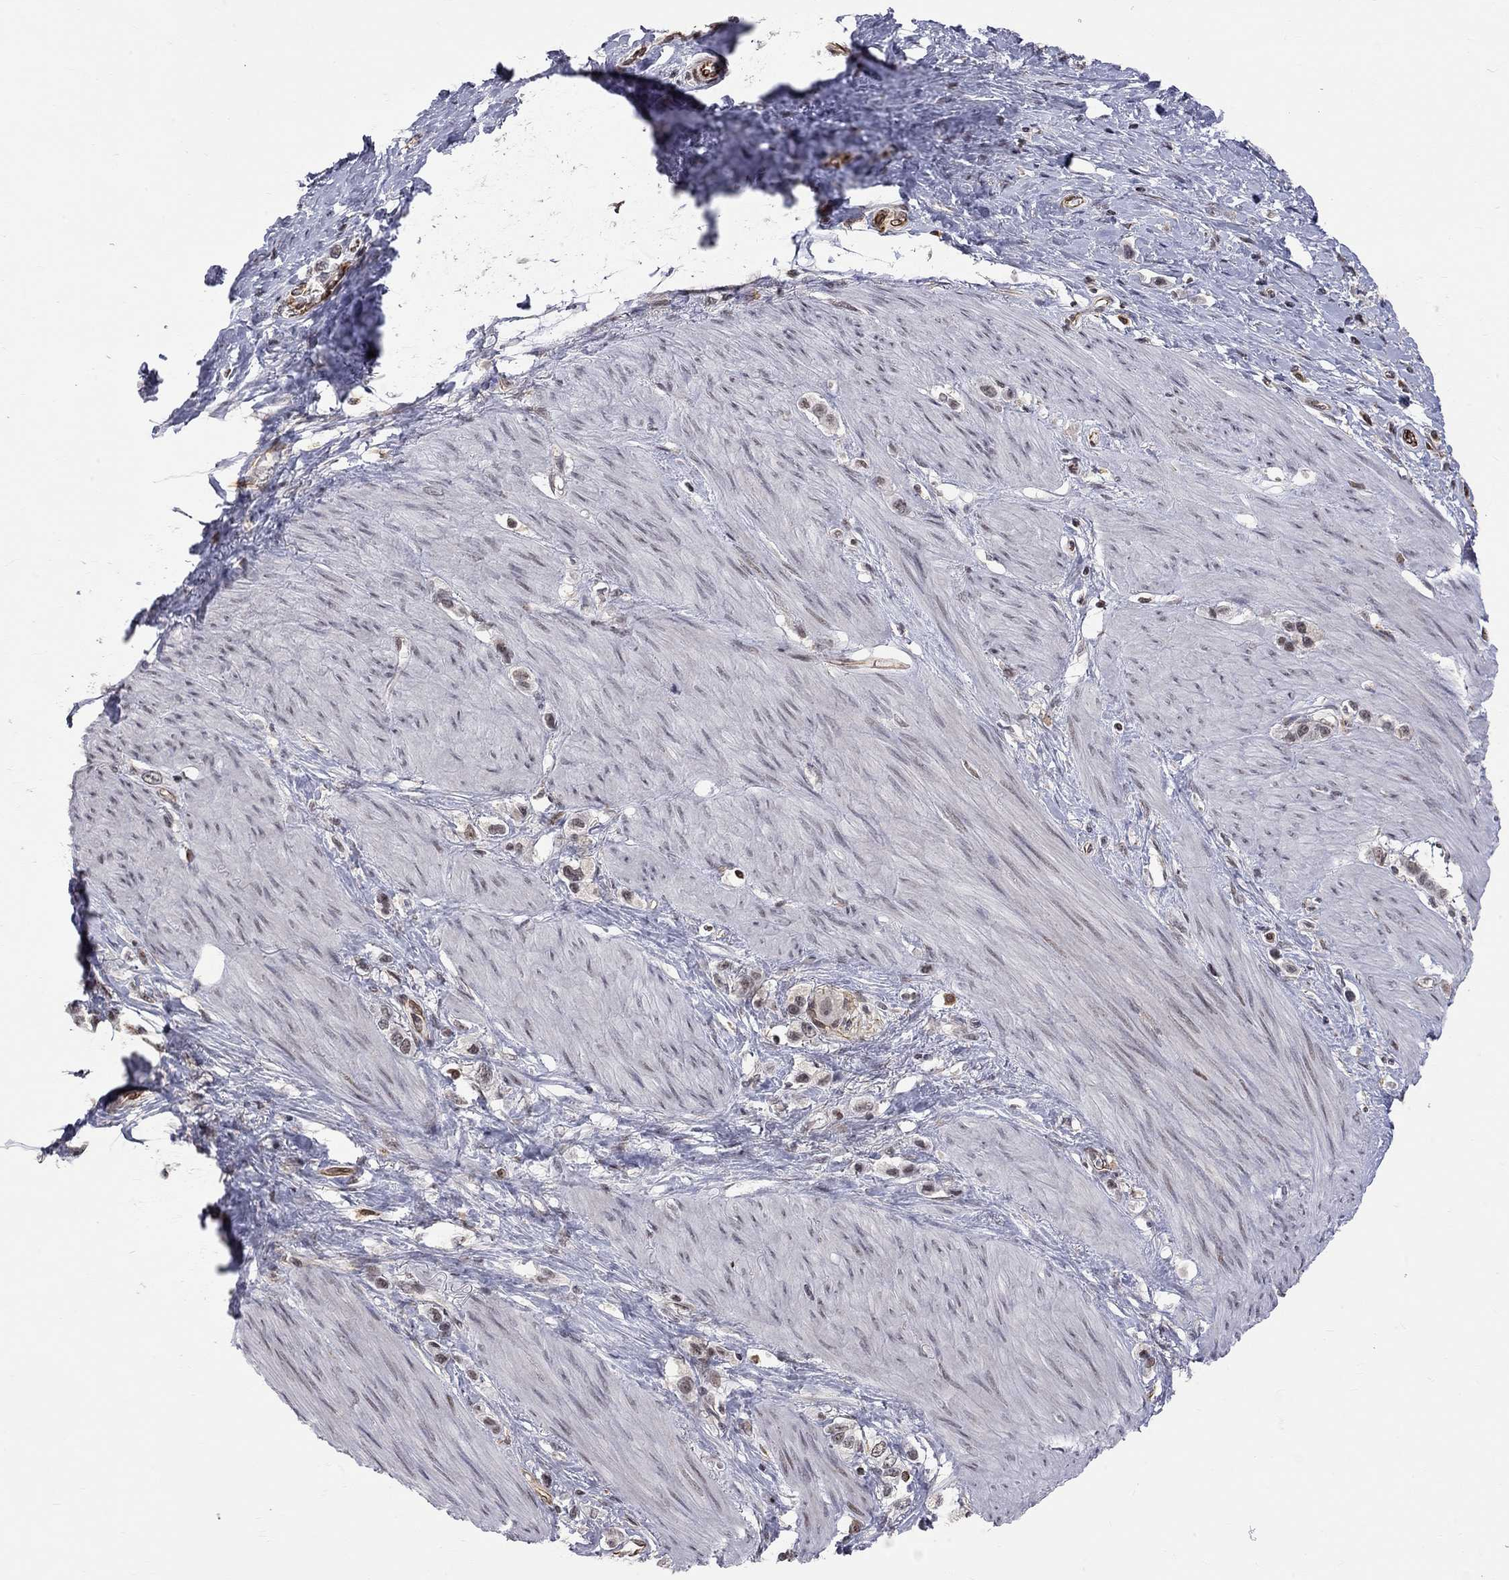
{"staining": {"intensity": "negative", "quantity": "none", "location": "none"}, "tissue": "stomach cancer", "cell_type": "Tumor cells", "image_type": "cancer", "snomed": [{"axis": "morphology", "description": "Normal tissue, NOS"}, {"axis": "morphology", "description": "Adenocarcinoma, NOS"}, {"axis": "morphology", "description": "Adenocarcinoma, High grade"}, {"axis": "topography", "description": "Stomach, upper"}, {"axis": "topography", "description": "Stomach"}], "caption": "A micrograph of human stomach high-grade adenocarcinoma is negative for staining in tumor cells.", "gene": "MTNR1B", "patient": {"sex": "female", "age": 65}}